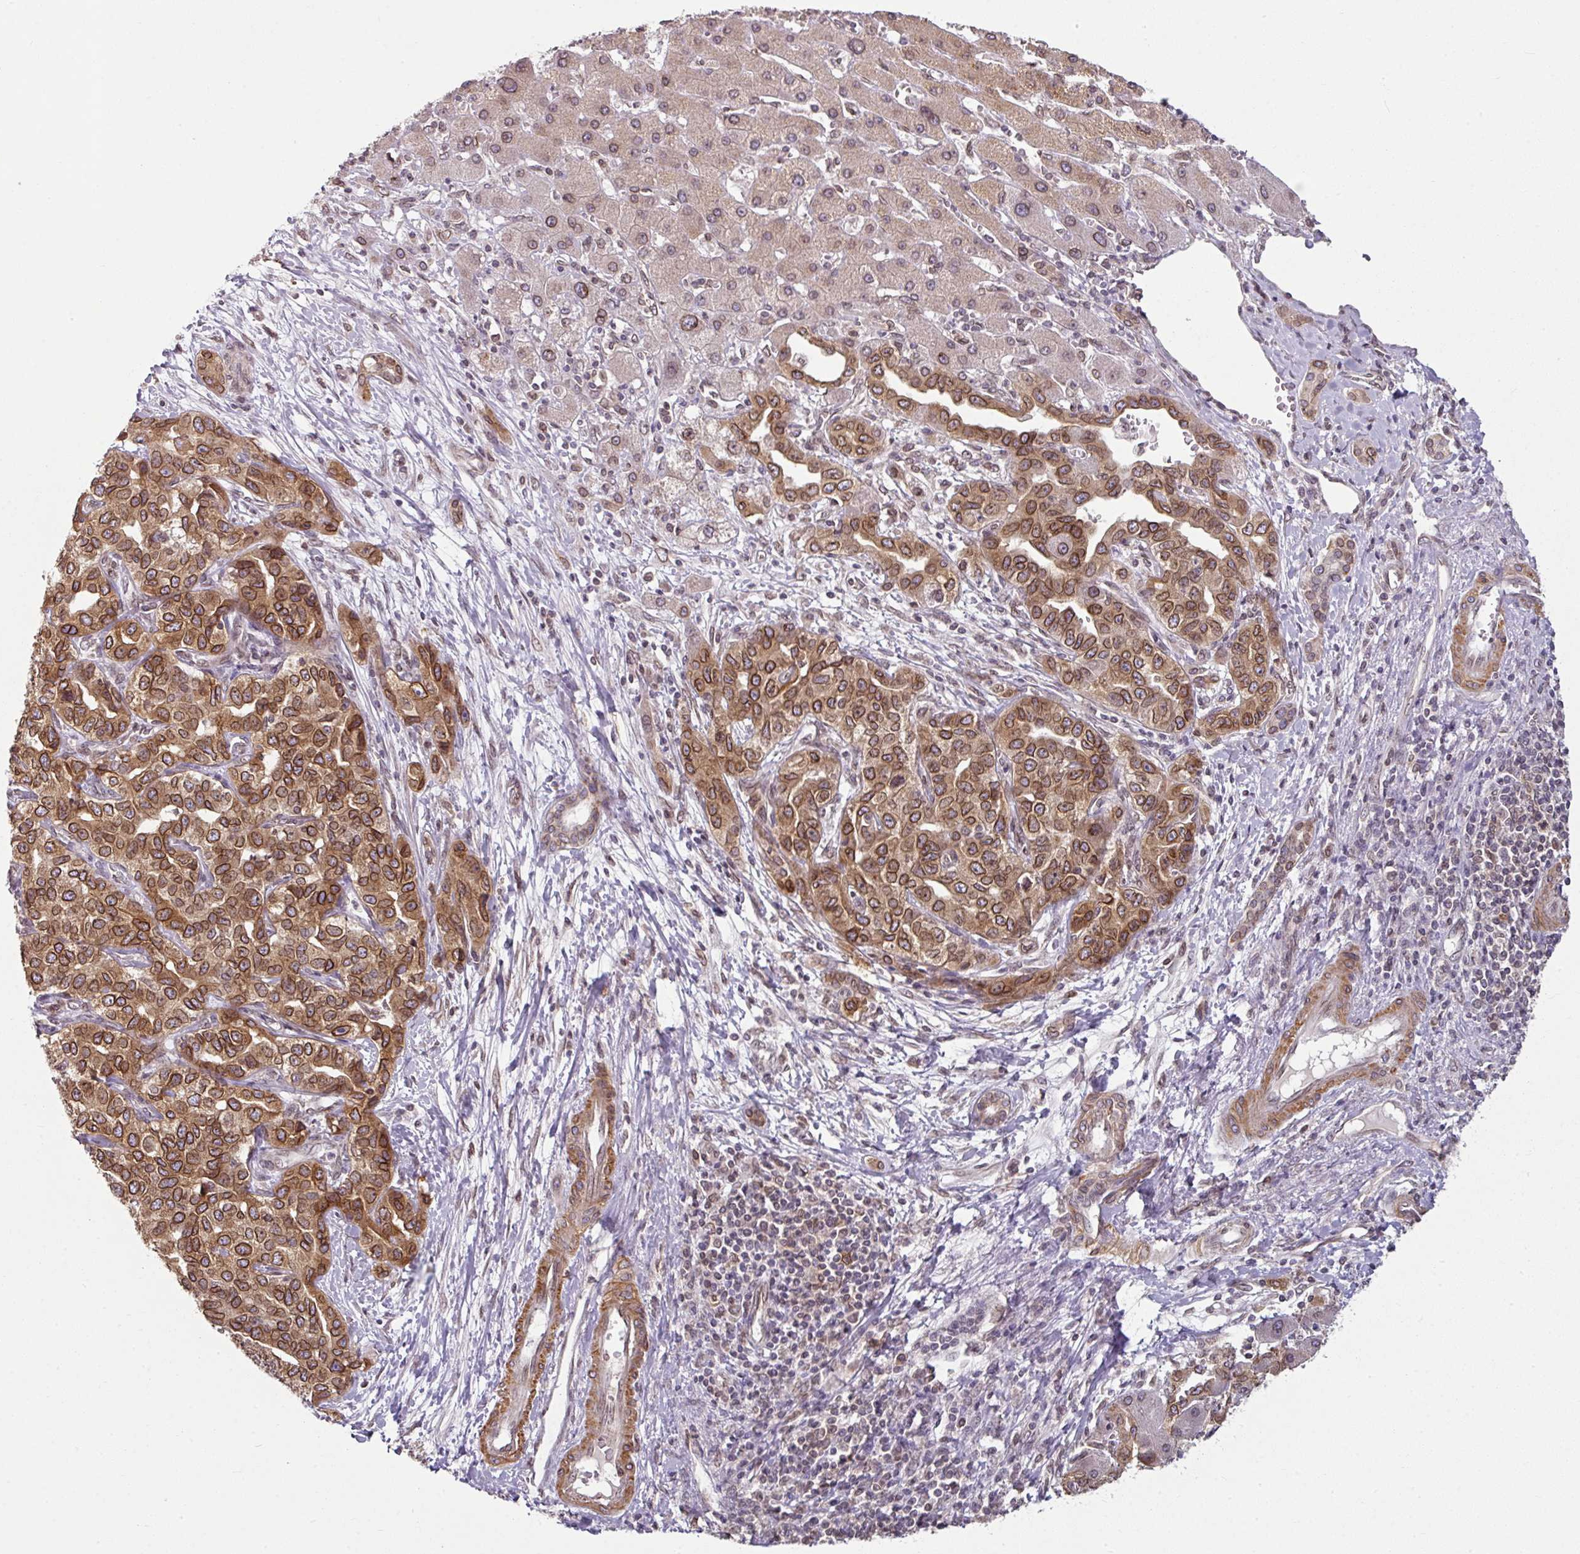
{"staining": {"intensity": "strong", "quantity": ">75%", "location": "cytoplasmic/membranous,nuclear"}, "tissue": "liver cancer", "cell_type": "Tumor cells", "image_type": "cancer", "snomed": [{"axis": "morphology", "description": "Cholangiocarcinoma"}, {"axis": "topography", "description": "Liver"}], "caption": "Brown immunohistochemical staining in human liver cancer exhibits strong cytoplasmic/membranous and nuclear staining in approximately >75% of tumor cells. (DAB (3,3'-diaminobenzidine) IHC, brown staining for protein, blue staining for nuclei).", "gene": "RANGAP1", "patient": {"sex": "male", "age": 59}}